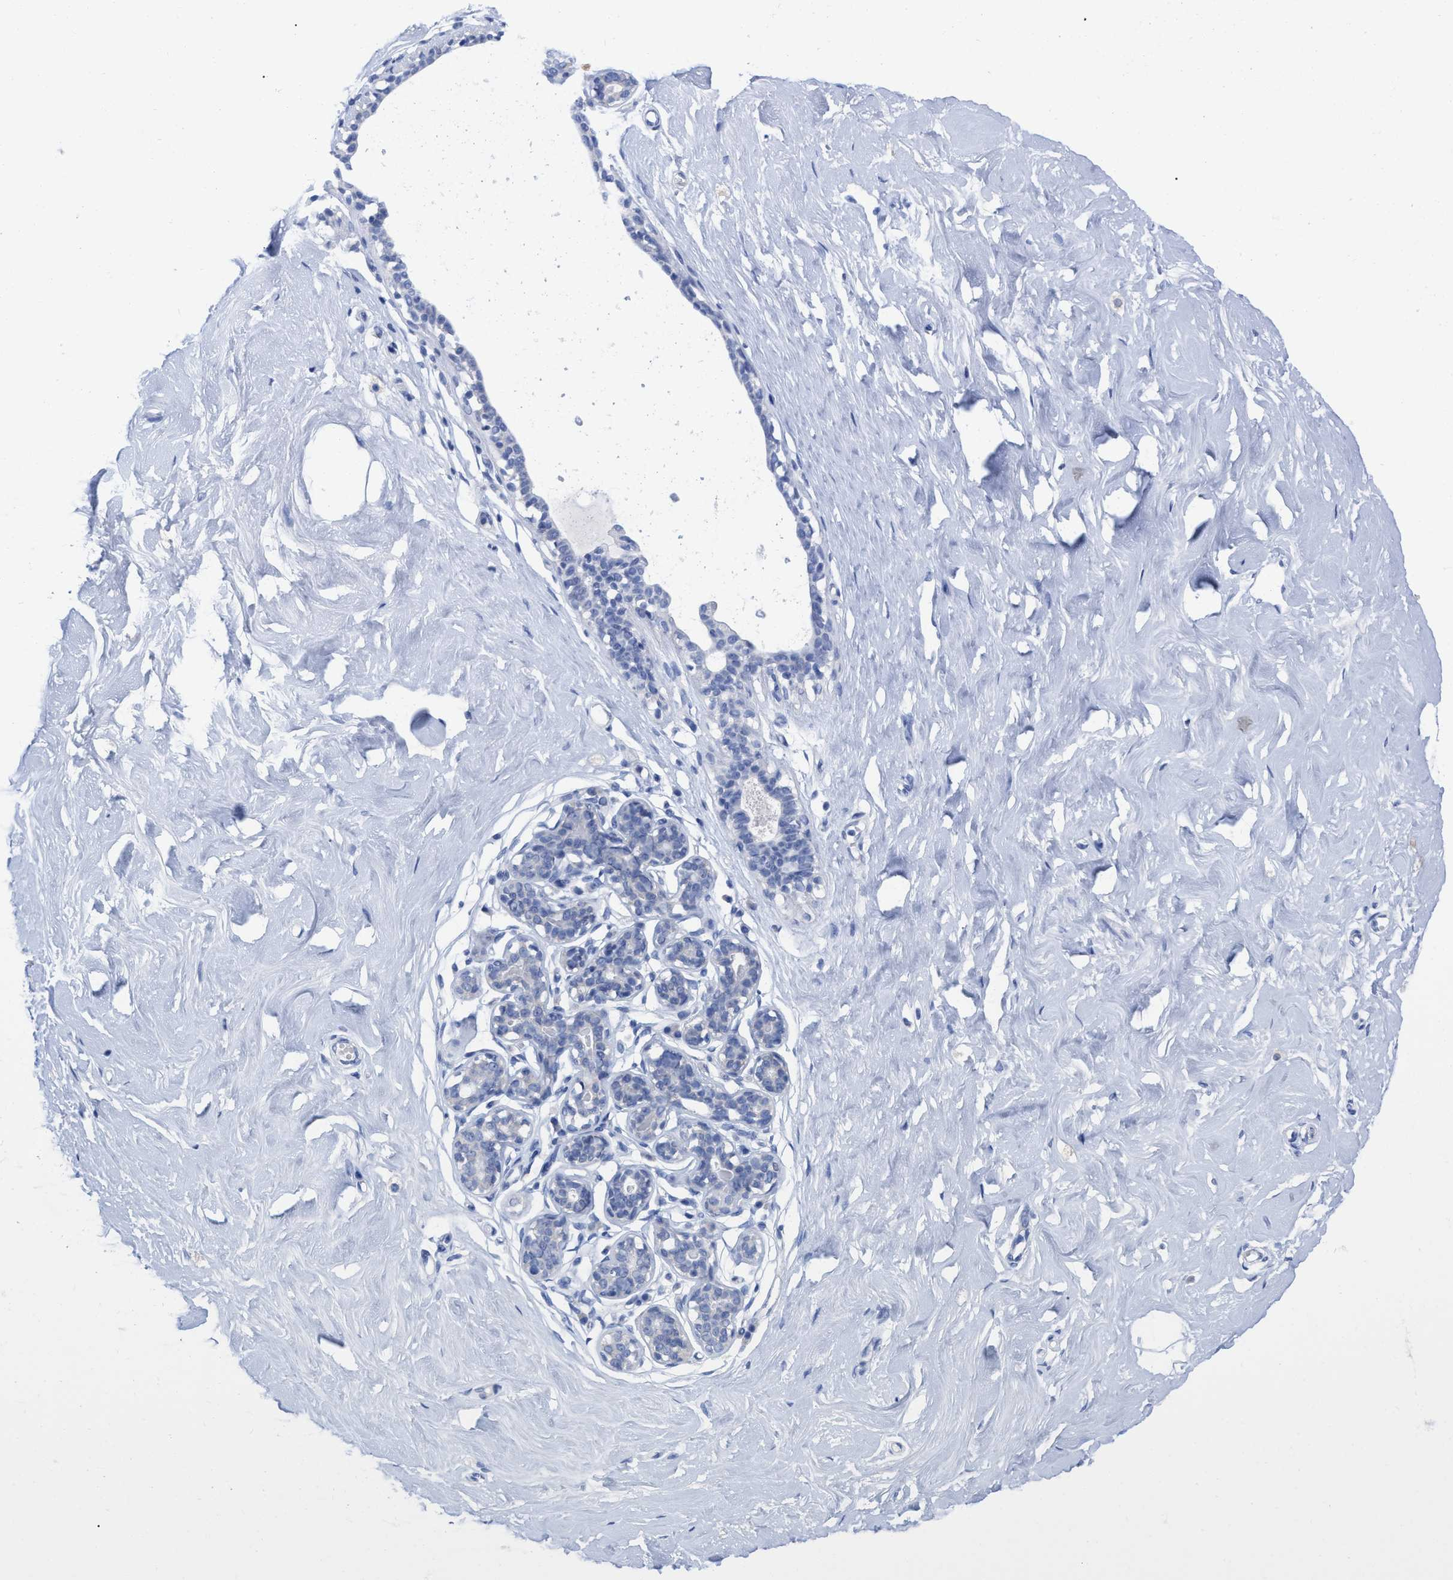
{"staining": {"intensity": "negative", "quantity": "none", "location": "none"}, "tissue": "breast", "cell_type": "Adipocytes", "image_type": "normal", "snomed": [{"axis": "morphology", "description": "Normal tissue, NOS"}, {"axis": "topography", "description": "Breast"}], "caption": "Human breast stained for a protein using immunohistochemistry shows no positivity in adipocytes.", "gene": "HAPLN1", "patient": {"sex": "female", "age": 23}}